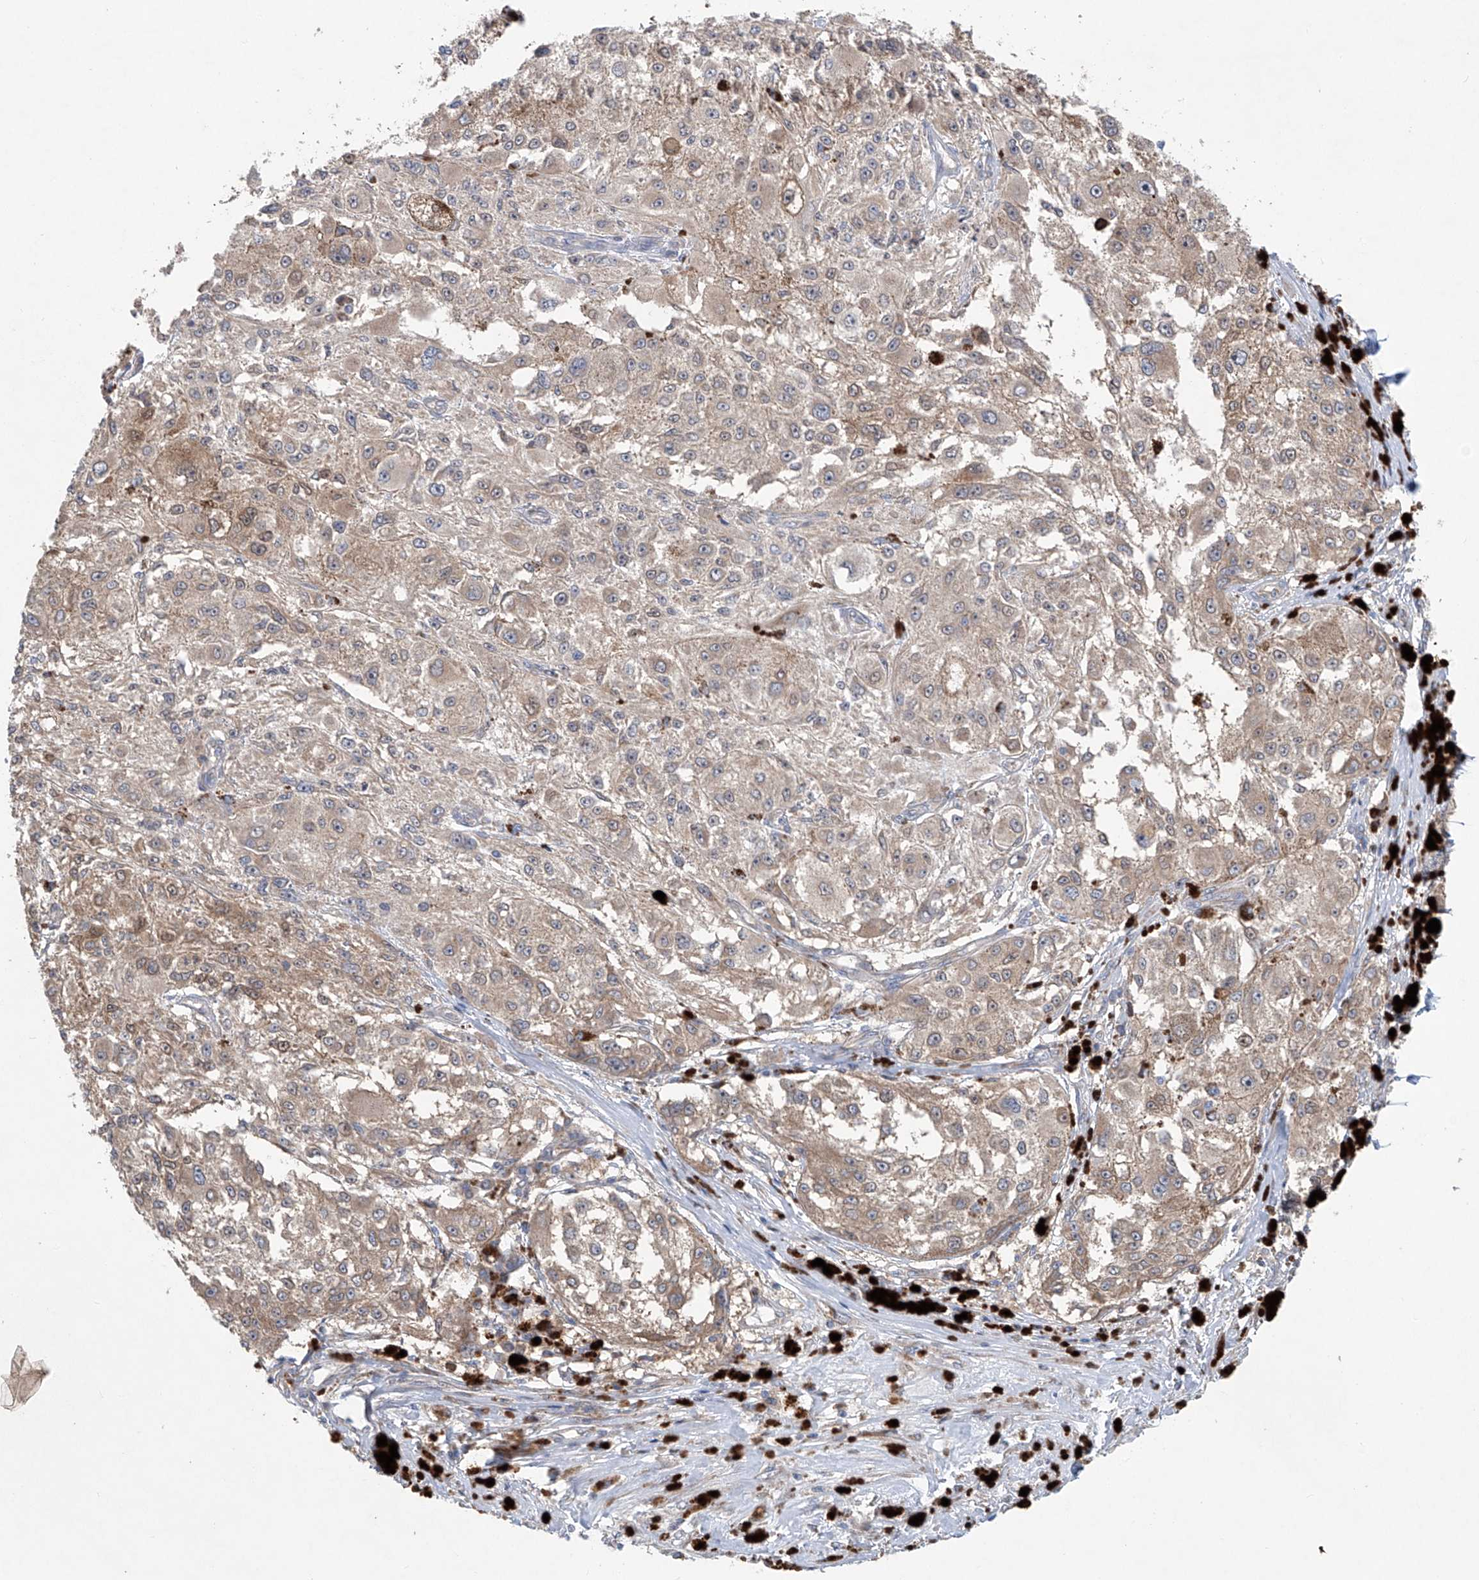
{"staining": {"intensity": "weak", "quantity": "25%-75%", "location": "cytoplasmic/membranous"}, "tissue": "melanoma", "cell_type": "Tumor cells", "image_type": "cancer", "snomed": [{"axis": "morphology", "description": "Necrosis, NOS"}, {"axis": "morphology", "description": "Malignant melanoma, NOS"}, {"axis": "topography", "description": "Skin"}], "caption": "Malignant melanoma tissue shows weak cytoplasmic/membranous staining in approximately 25%-75% of tumor cells", "gene": "KLC4", "patient": {"sex": "female", "age": 87}}